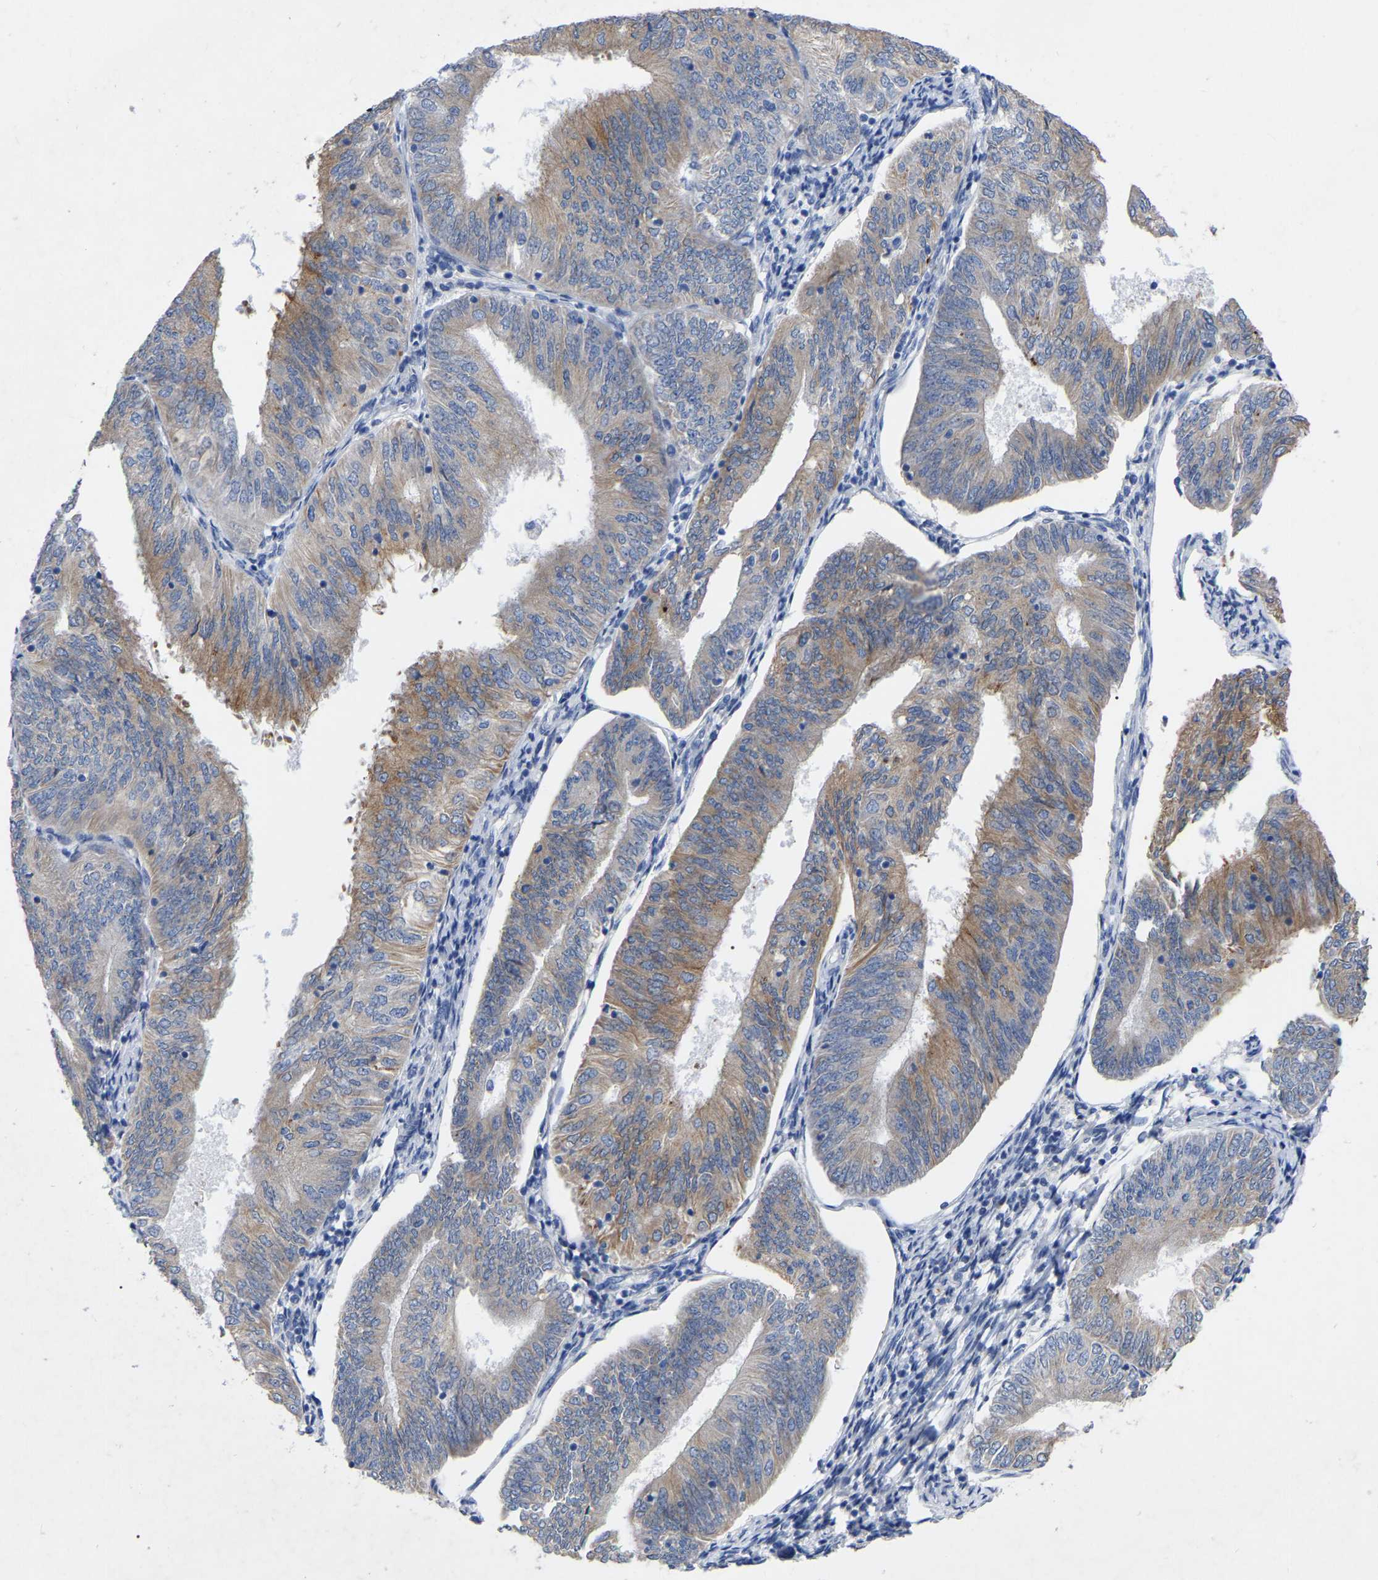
{"staining": {"intensity": "moderate", "quantity": ">75%", "location": "cytoplasmic/membranous"}, "tissue": "endometrial cancer", "cell_type": "Tumor cells", "image_type": "cancer", "snomed": [{"axis": "morphology", "description": "Adenocarcinoma, NOS"}, {"axis": "topography", "description": "Endometrium"}], "caption": "Immunohistochemistry (IHC) of human endometrial adenocarcinoma shows medium levels of moderate cytoplasmic/membranous expression in about >75% of tumor cells. The staining was performed using DAB to visualize the protein expression in brown, while the nuclei were stained in blue with hematoxylin (Magnification: 20x).", "gene": "STRIP2", "patient": {"sex": "female", "age": 58}}